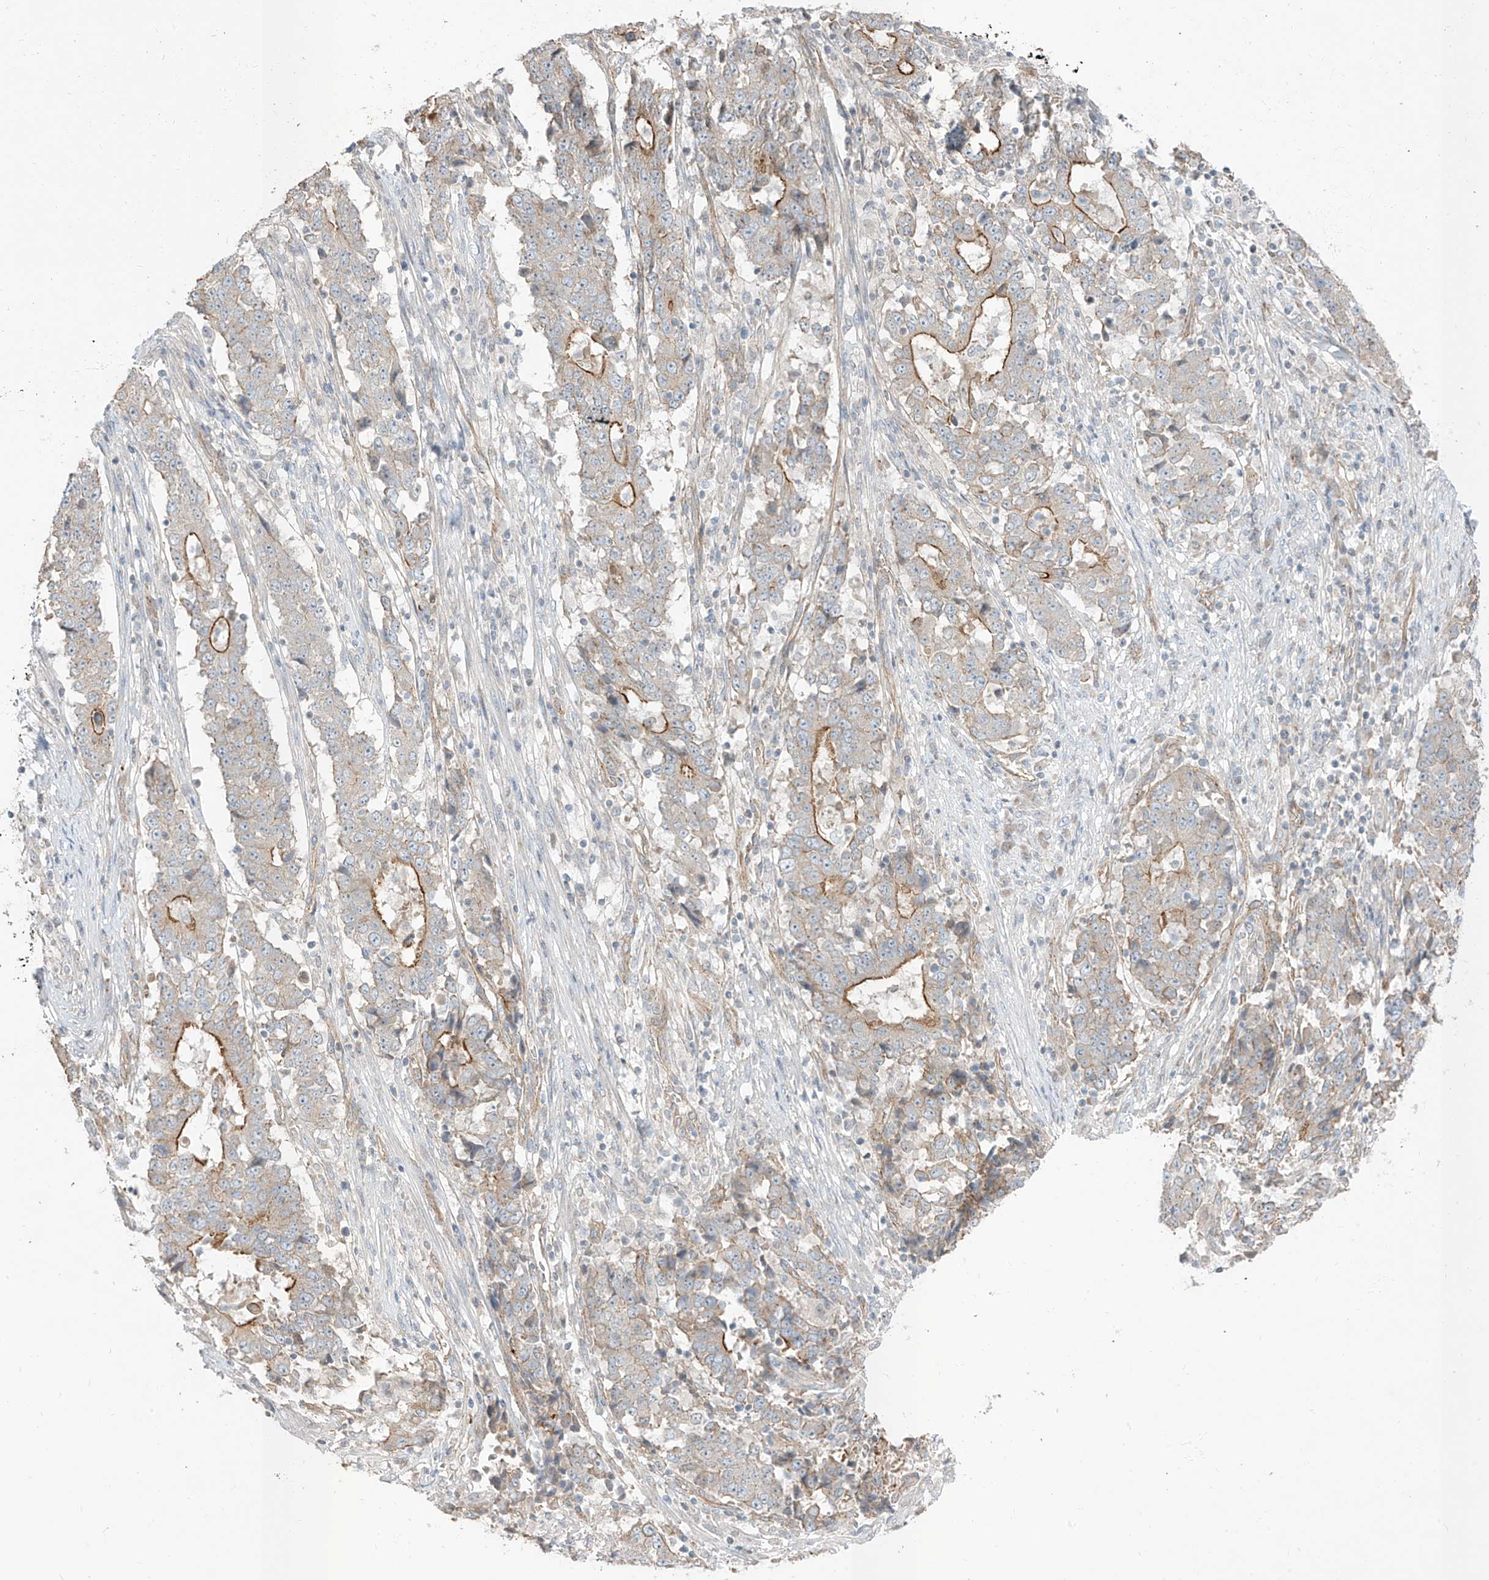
{"staining": {"intensity": "moderate", "quantity": "25%-75%", "location": "cytoplasmic/membranous"}, "tissue": "stomach cancer", "cell_type": "Tumor cells", "image_type": "cancer", "snomed": [{"axis": "morphology", "description": "Adenocarcinoma, NOS"}, {"axis": "topography", "description": "Stomach"}], "caption": "Protein positivity by immunohistochemistry reveals moderate cytoplasmic/membranous expression in approximately 25%-75% of tumor cells in stomach adenocarcinoma.", "gene": "EPHX4", "patient": {"sex": "male", "age": 59}}